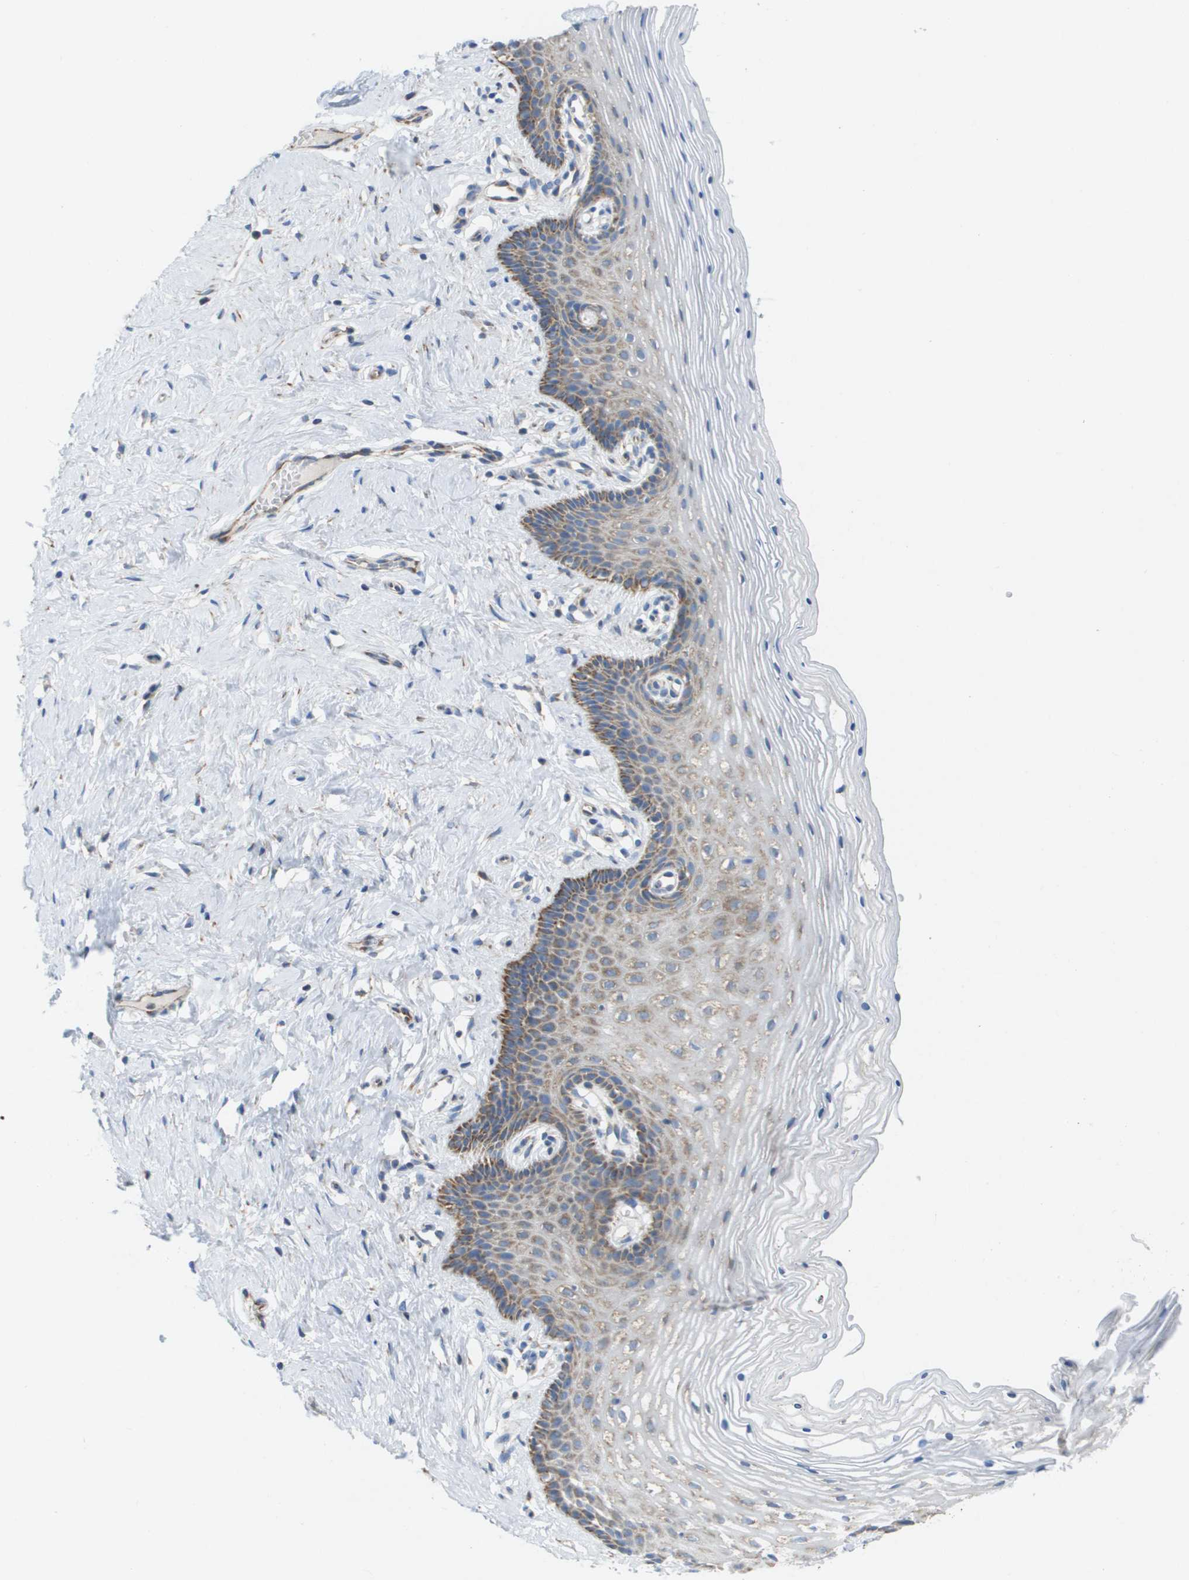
{"staining": {"intensity": "moderate", "quantity": "25%-75%", "location": "cytoplasmic/membranous"}, "tissue": "vagina", "cell_type": "Squamous epithelial cells", "image_type": "normal", "snomed": [{"axis": "morphology", "description": "Normal tissue, NOS"}, {"axis": "topography", "description": "Vagina"}], "caption": "Immunohistochemistry (DAB) staining of unremarkable vagina shows moderate cytoplasmic/membranous protein expression in about 25%-75% of squamous epithelial cells.", "gene": "FIS1", "patient": {"sex": "female", "age": 32}}